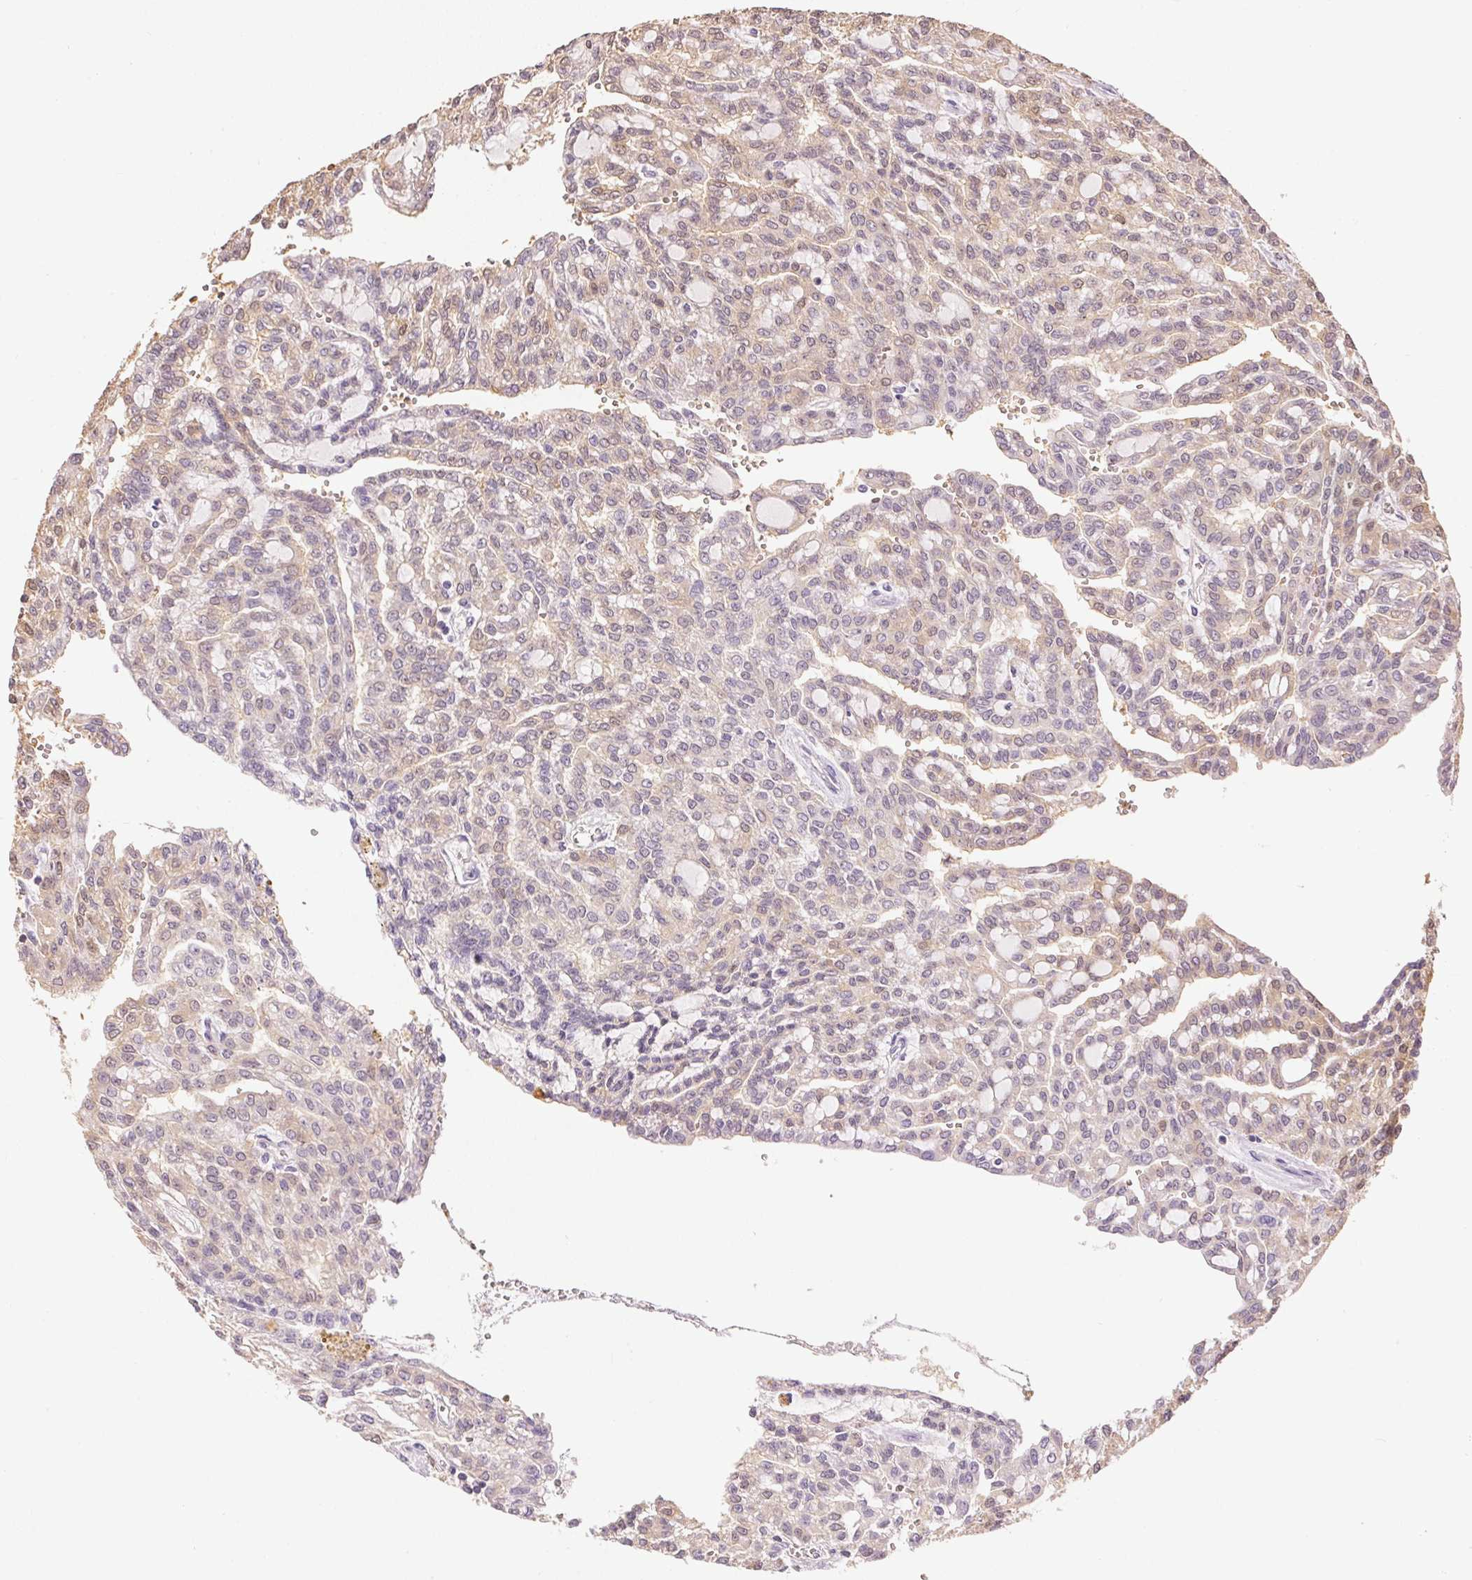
{"staining": {"intensity": "weak", "quantity": "25%-75%", "location": "cytoplasmic/membranous"}, "tissue": "renal cancer", "cell_type": "Tumor cells", "image_type": "cancer", "snomed": [{"axis": "morphology", "description": "Adenocarcinoma, NOS"}, {"axis": "topography", "description": "Kidney"}], "caption": "A brown stain shows weak cytoplasmic/membranous positivity of a protein in human renal adenocarcinoma tumor cells.", "gene": "S100A3", "patient": {"sex": "male", "age": 63}}